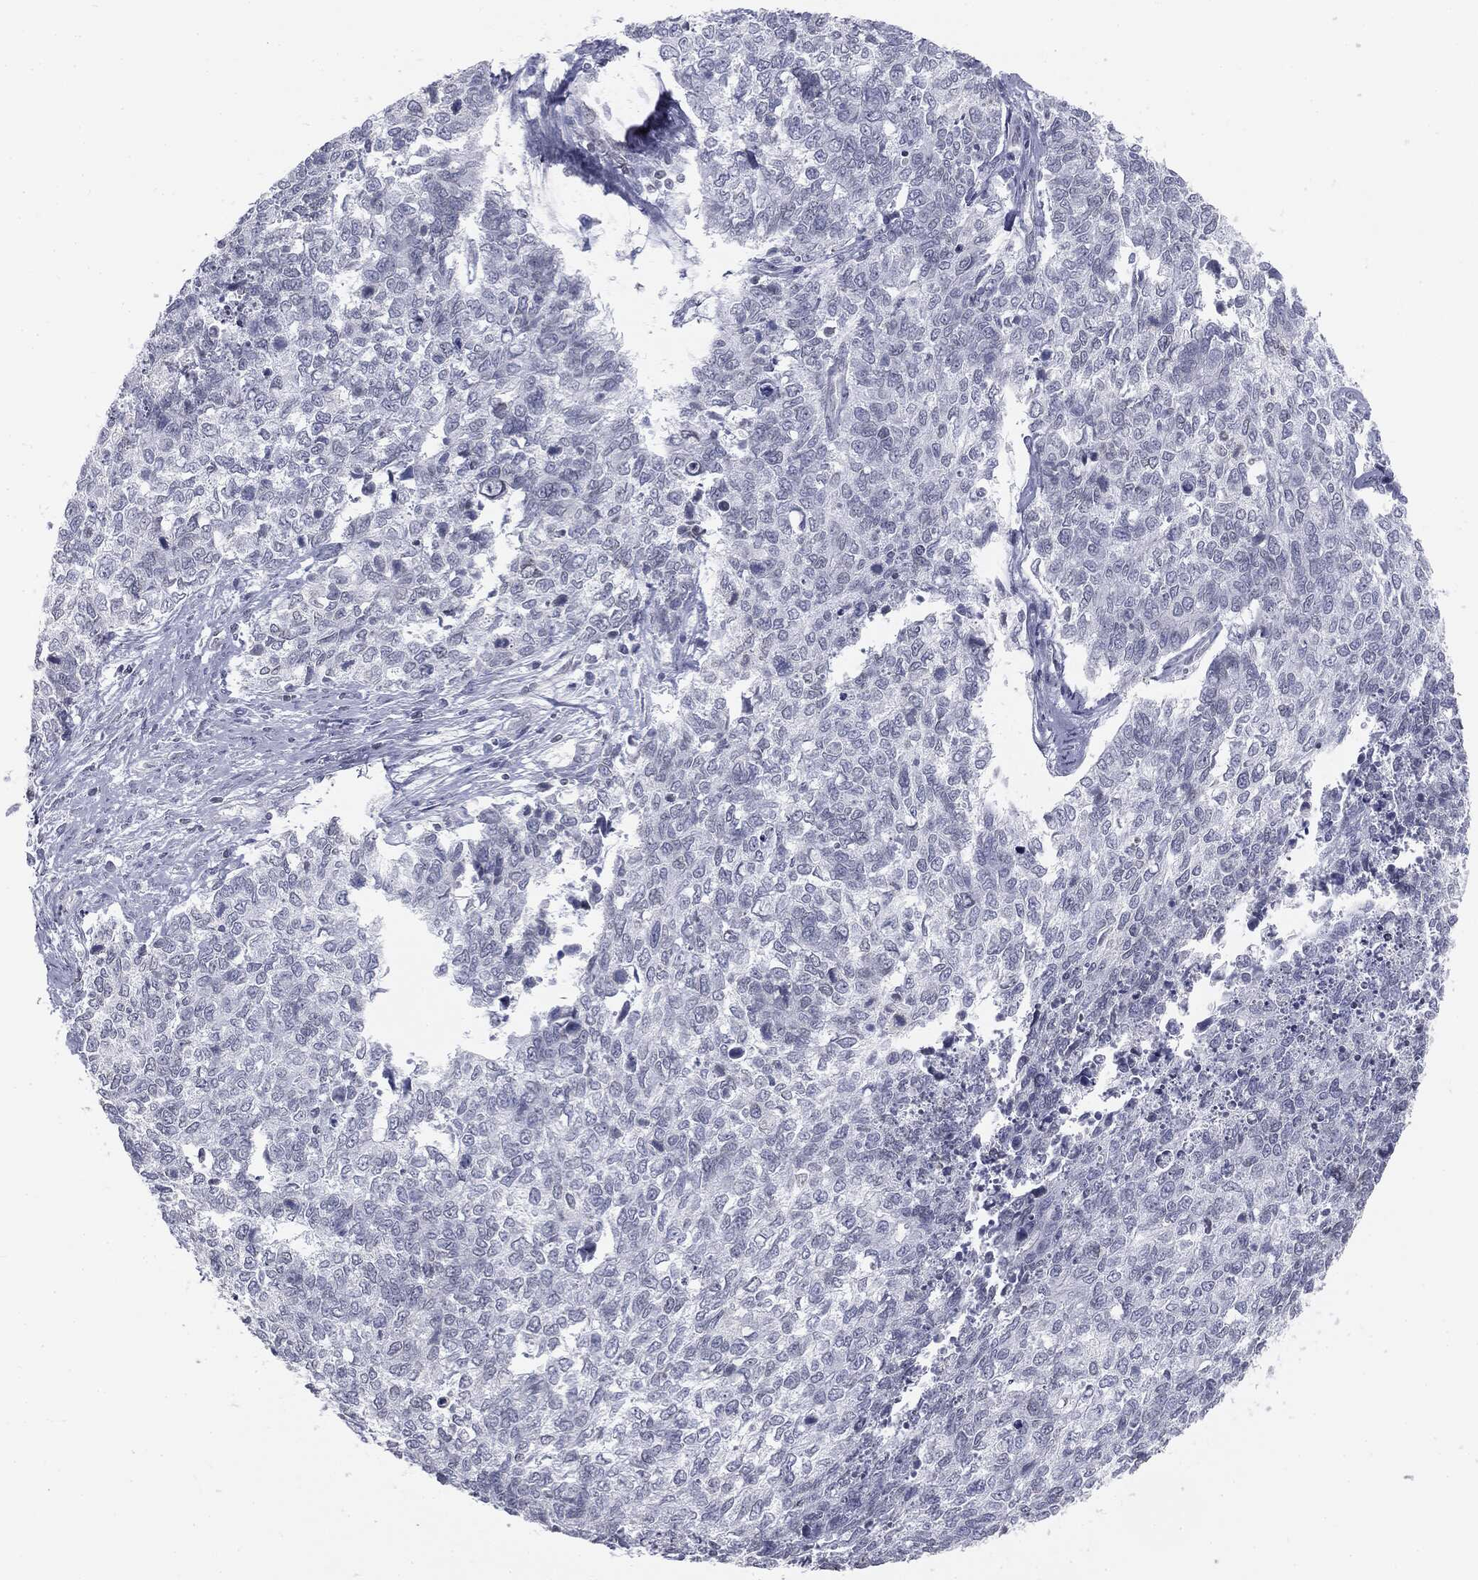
{"staining": {"intensity": "negative", "quantity": "none", "location": "none"}, "tissue": "cervical cancer", "cell_type": "Tumor cells", "image_type": "cancer", "snomed": [{"axis": "morphology", "description": "Adenocarcinoma, NOS"}, {"axis": "topography", "description": "Cervix"}], "caption": "Photomicrograph shows no significant protein expression in tumor cells of cervical cancer (adenocarcinoma).", "gene": "ALDOB", "patient": {"sex": "female", "age": 63}}